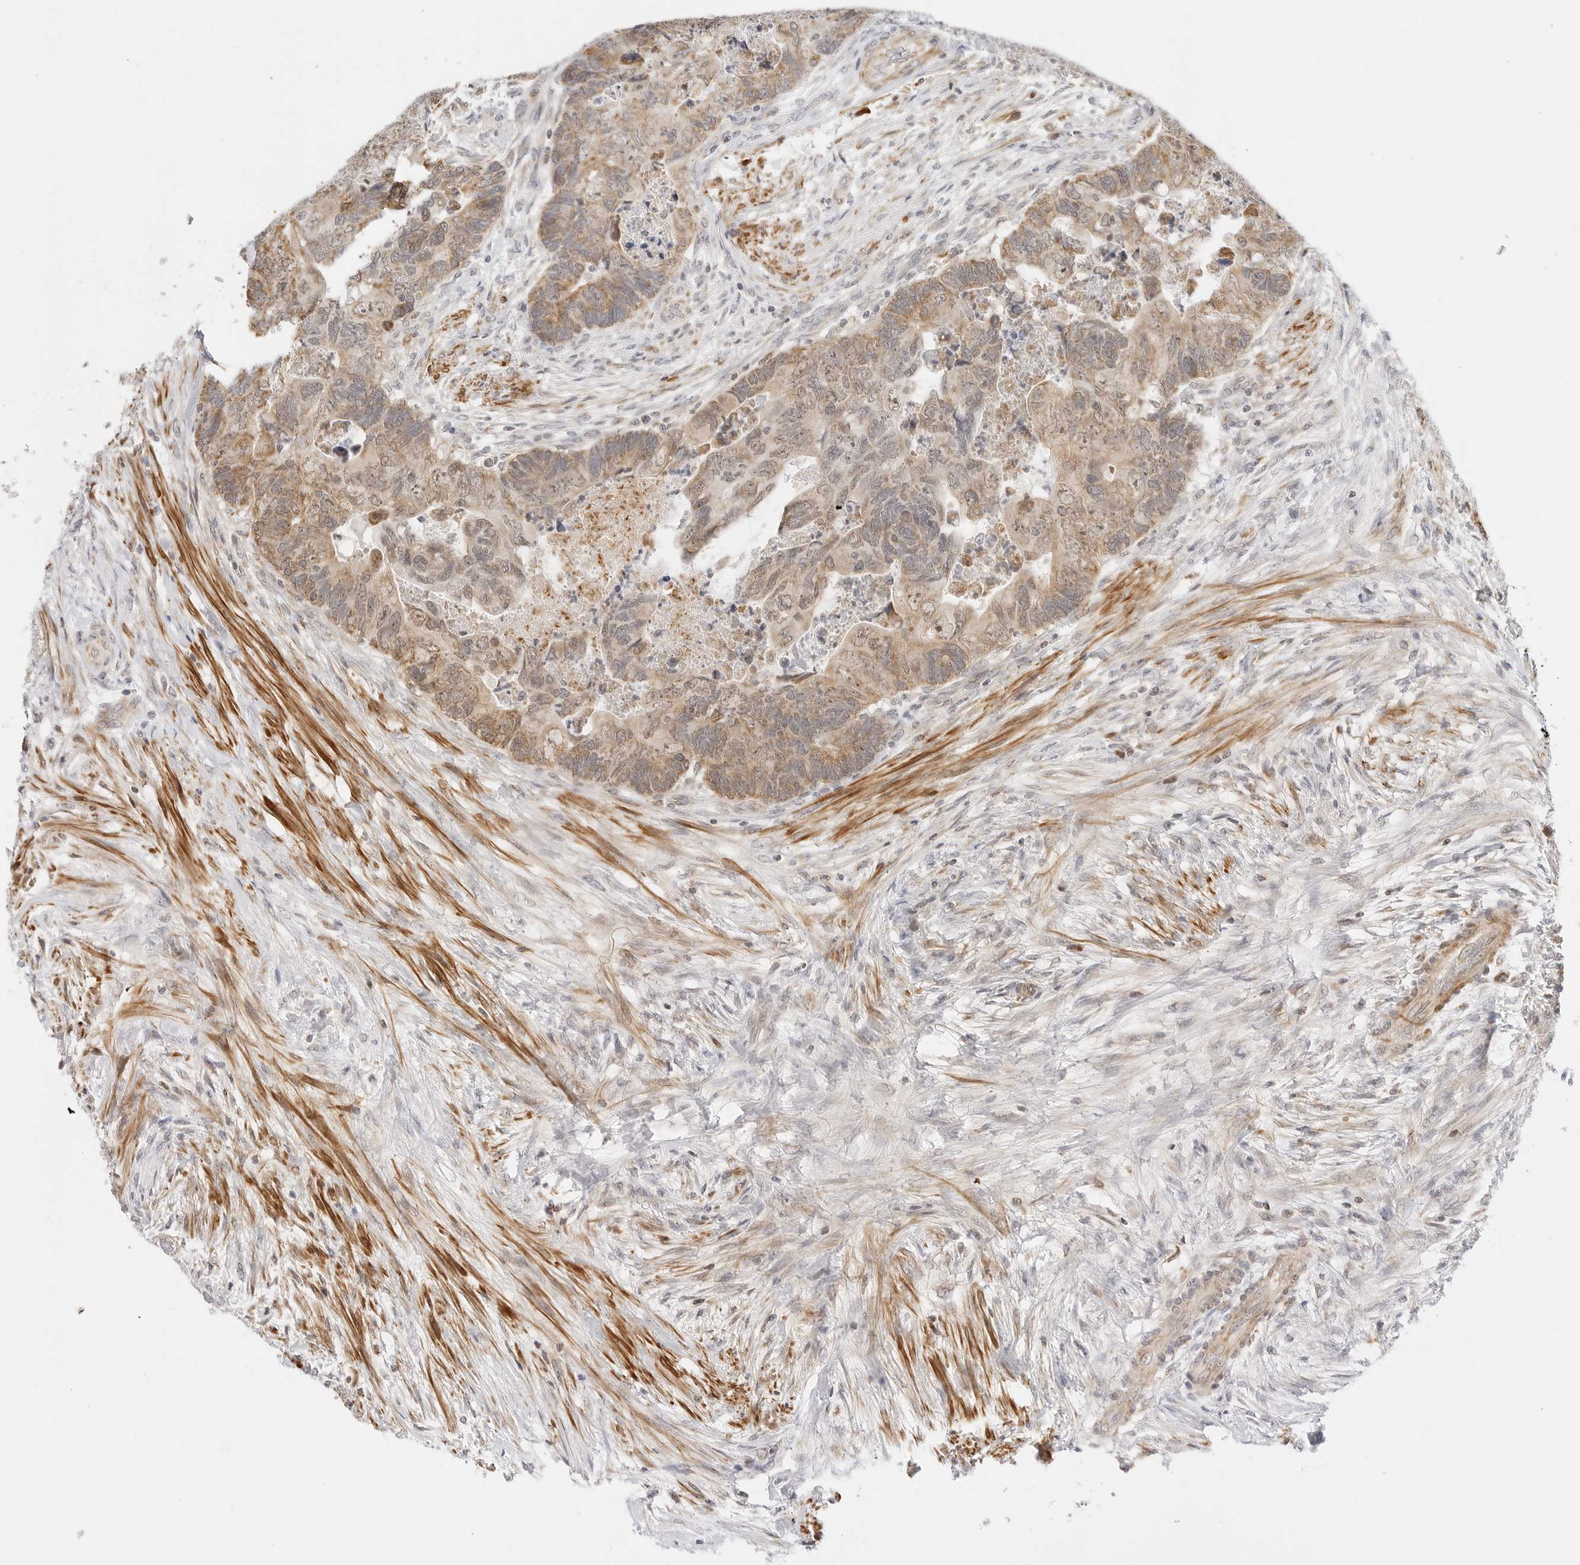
{"staining": {"intensity": "moderate", "quantity": "25%-75%", "location": "cytoplasmic/membranous,nuclear"}, "tissue": "colorectal cancer", "cell_type": "Tumor cells", "image_type": "cancer", "snomed": [{"axis": "morphology", "description": "Adenocarcinoma, NOS"}, {"axis": "topography", "description": "Rectum"}], "caption": "This histopathology image shows colorectal cancer (adenocarcinoma) stained with IHC to label a protein in brown. The cytoplasmic/membranous and nuclear of tumor cells show moderate positivity for the protein. Nuclei are counter-stained blue.", "gene": "GORAB", "patient": {"sex": "male", "age": 63}}